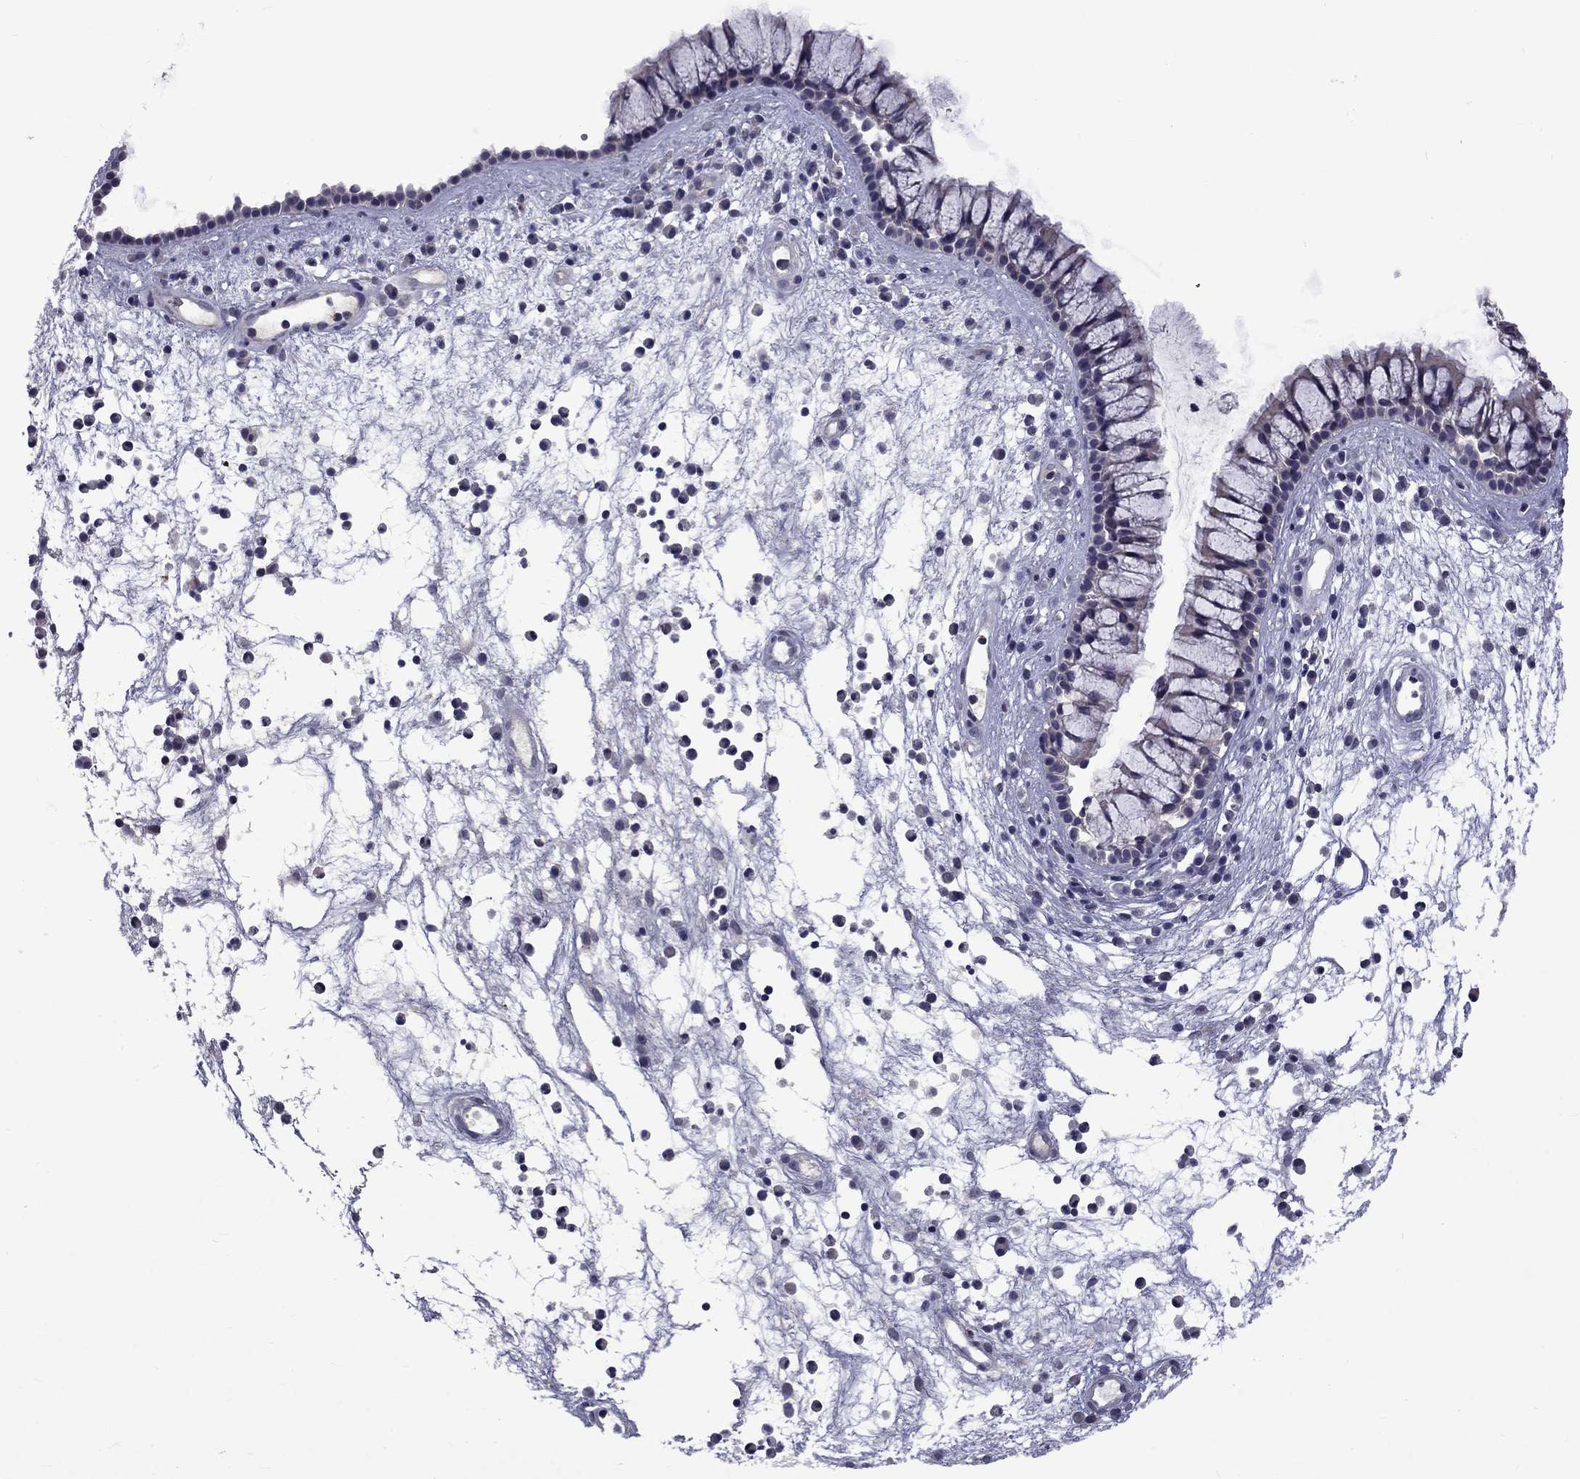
{"staining": {"intensity": "negative", "quantity": "none", "location": "none"}, "tissue": "nasopharynx", "cell_type": "Respiratory epithelial cells", "image_type": "normal", "snomed": [{"axis": "morphology", "description": "Normal tissue, NOS"}, {"axis": "topography", "description": "Nasopharynx"}], "caption": "Photomicrograph shows no significant protein expression in respiratory epithelial cells of unremarkable nasopharynx.", "gene": "SNTA1", "patient": {"sex": "male", "age": 77}}